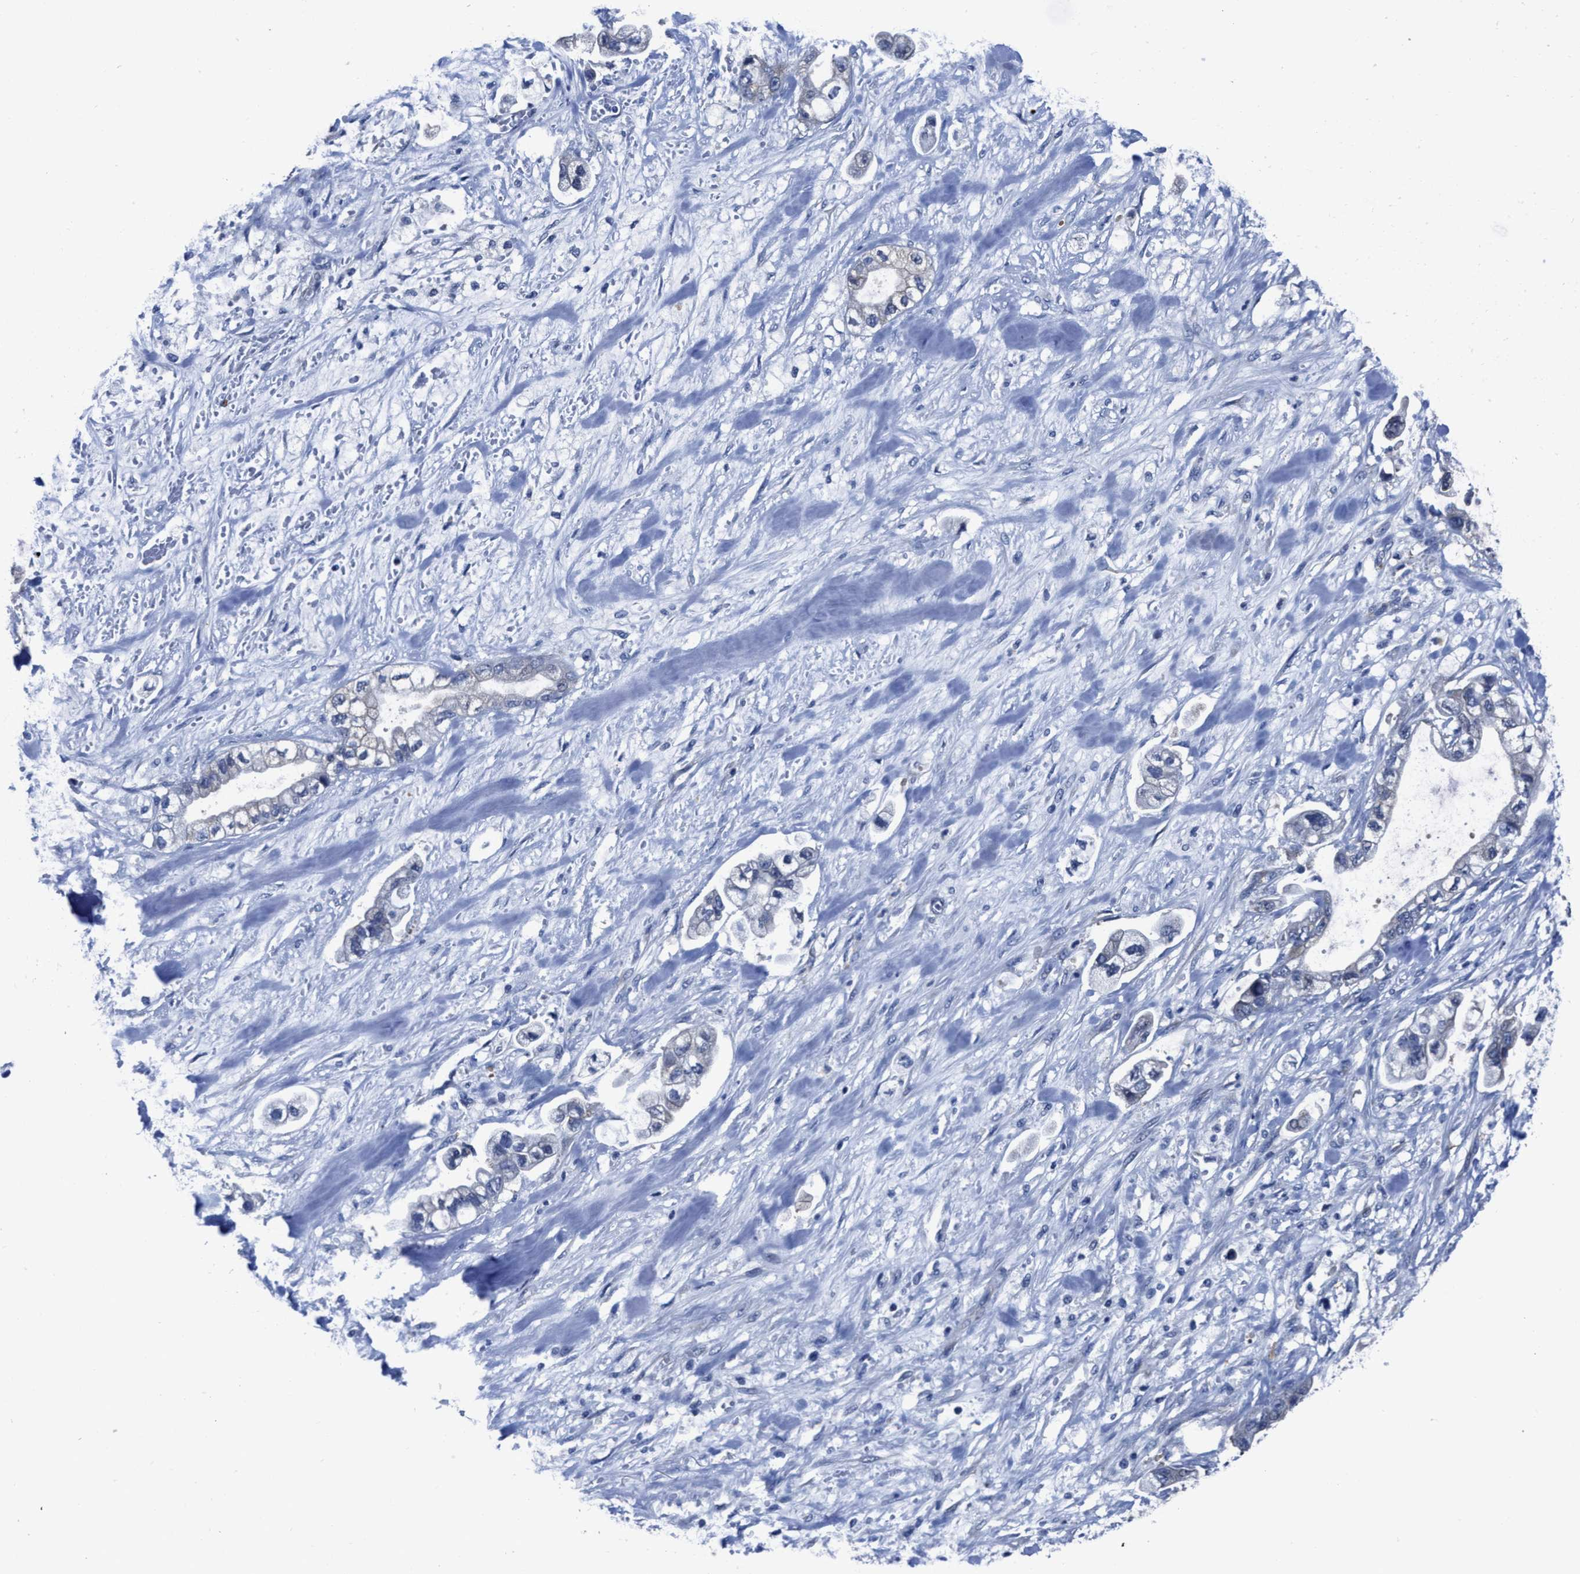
{"staining": {"intensity": "negative", "quantity": "none", "location": "none"}, "tissue": "stomach cancer", "cell_type": "Tumor cells", "image_type": "cancer", "snomed": [{"axis": "morphology", "description": "Normal tissue, NOS"}, {"axis": "morphology", "description": "Adenocarcinoma, NOS"}, {"axis": "topography", "description": "Stomach"}], "caption": "Immunohistochemistry (IHC) photomicrograph of neoplastic tissue: human stomach adenocarcinoma stained with DAB demonstrates no significant protein staining in tumor cells.", "gene": "HOOK1", "patient": {"sex": "male", "age": 62}}